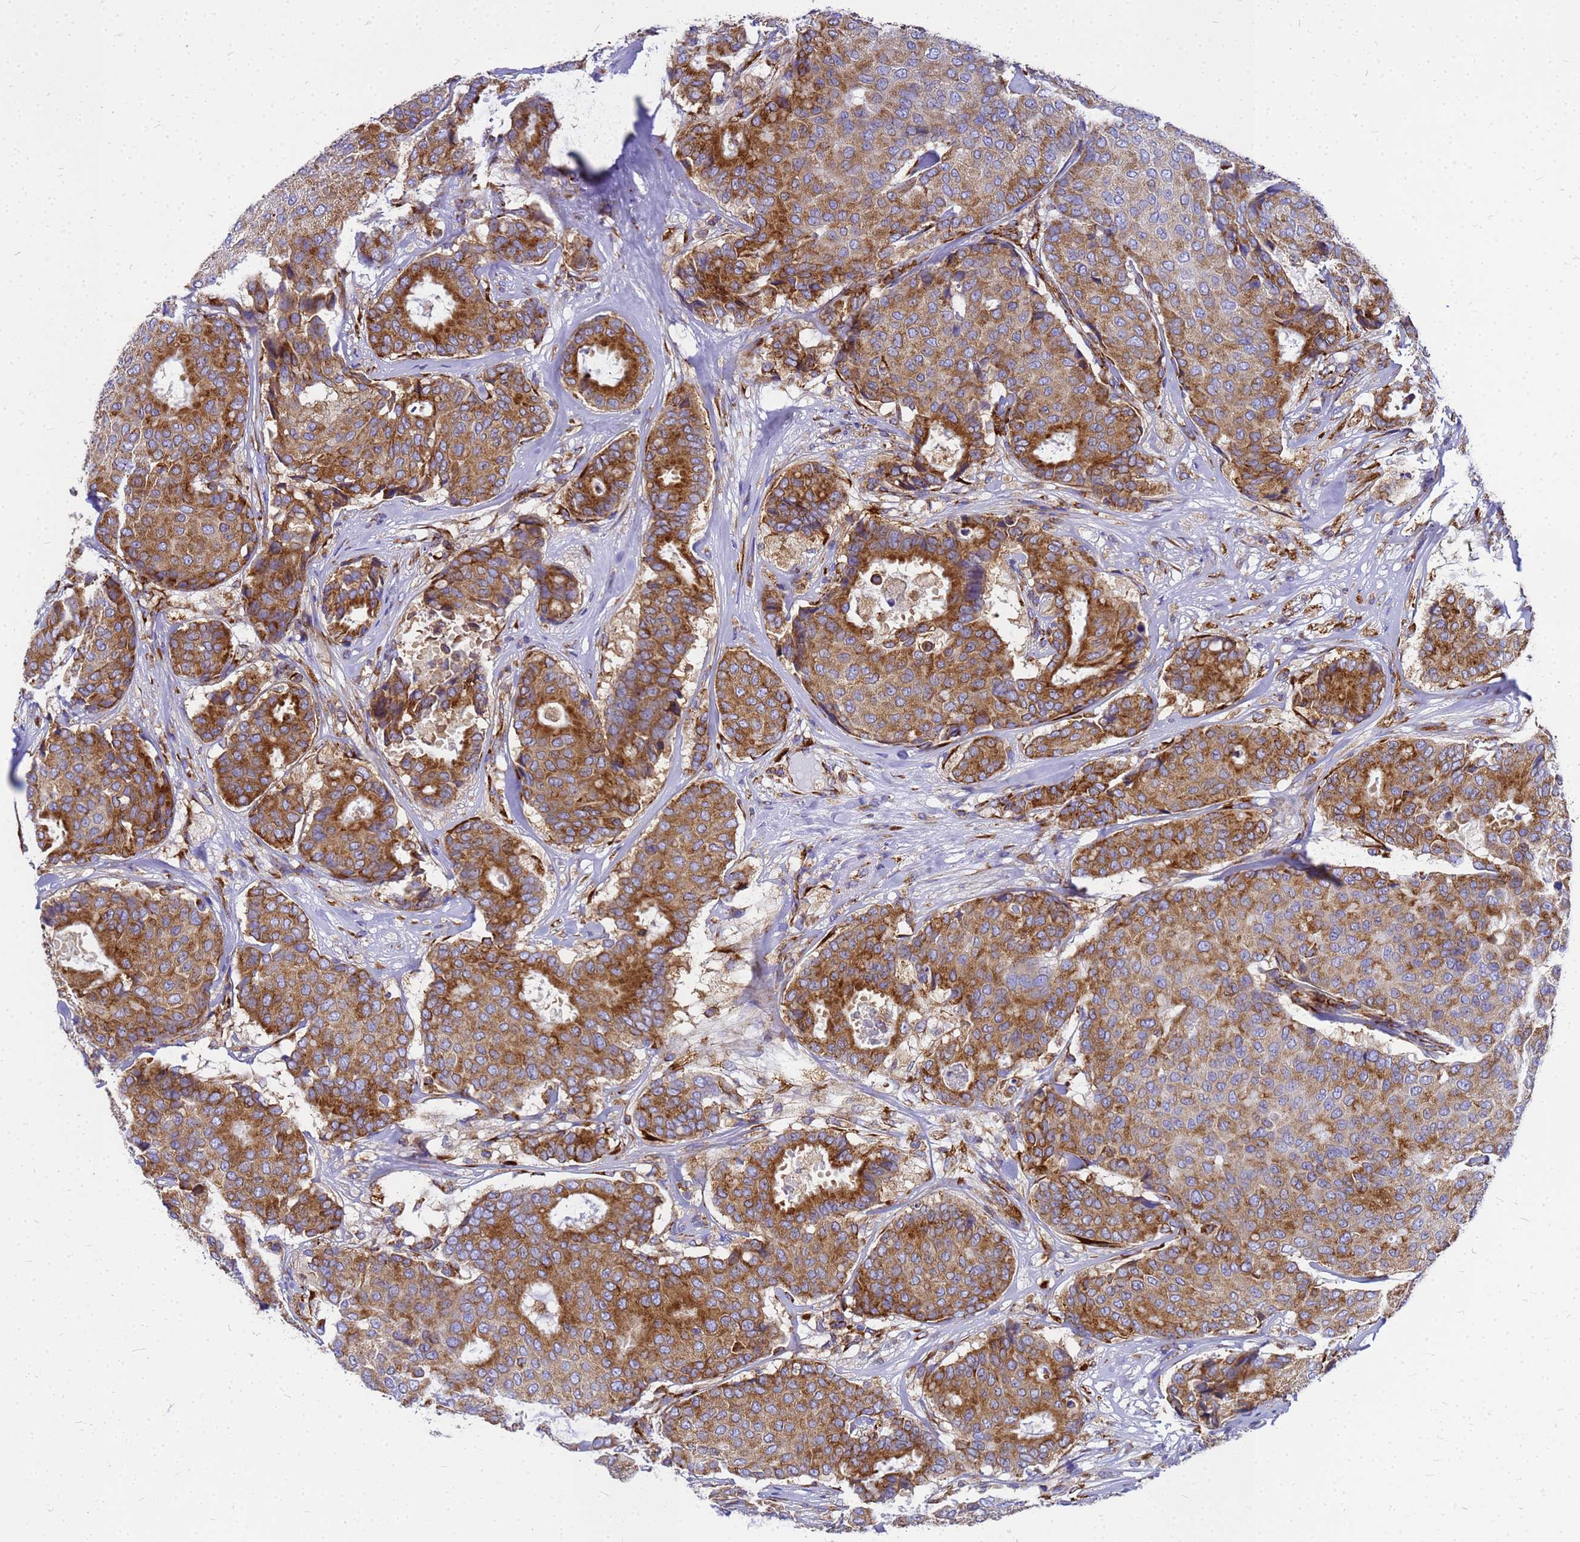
{"staining": {"intensity": "moderate", "quantity": ">75%", "location": "cytoplasmic/membranous"}, "tissue": "breast cancer", "cell_type": "Tumor cells", "image_type": "cancer", "snomed": [{"axis": "morphology", "description": "Duct carcinoma"}, {"axis": "topography", "description": "Breast"}], "caption": "Immunohistochemical staining of human infiltrating ductal carcinoma (breast) shows medium levels of moderate cytoplasmic/membranous protein expression in about >75% of tumor cells.", "gene": "EEF1D", "patient": {"sex": "female", "age": 75}}